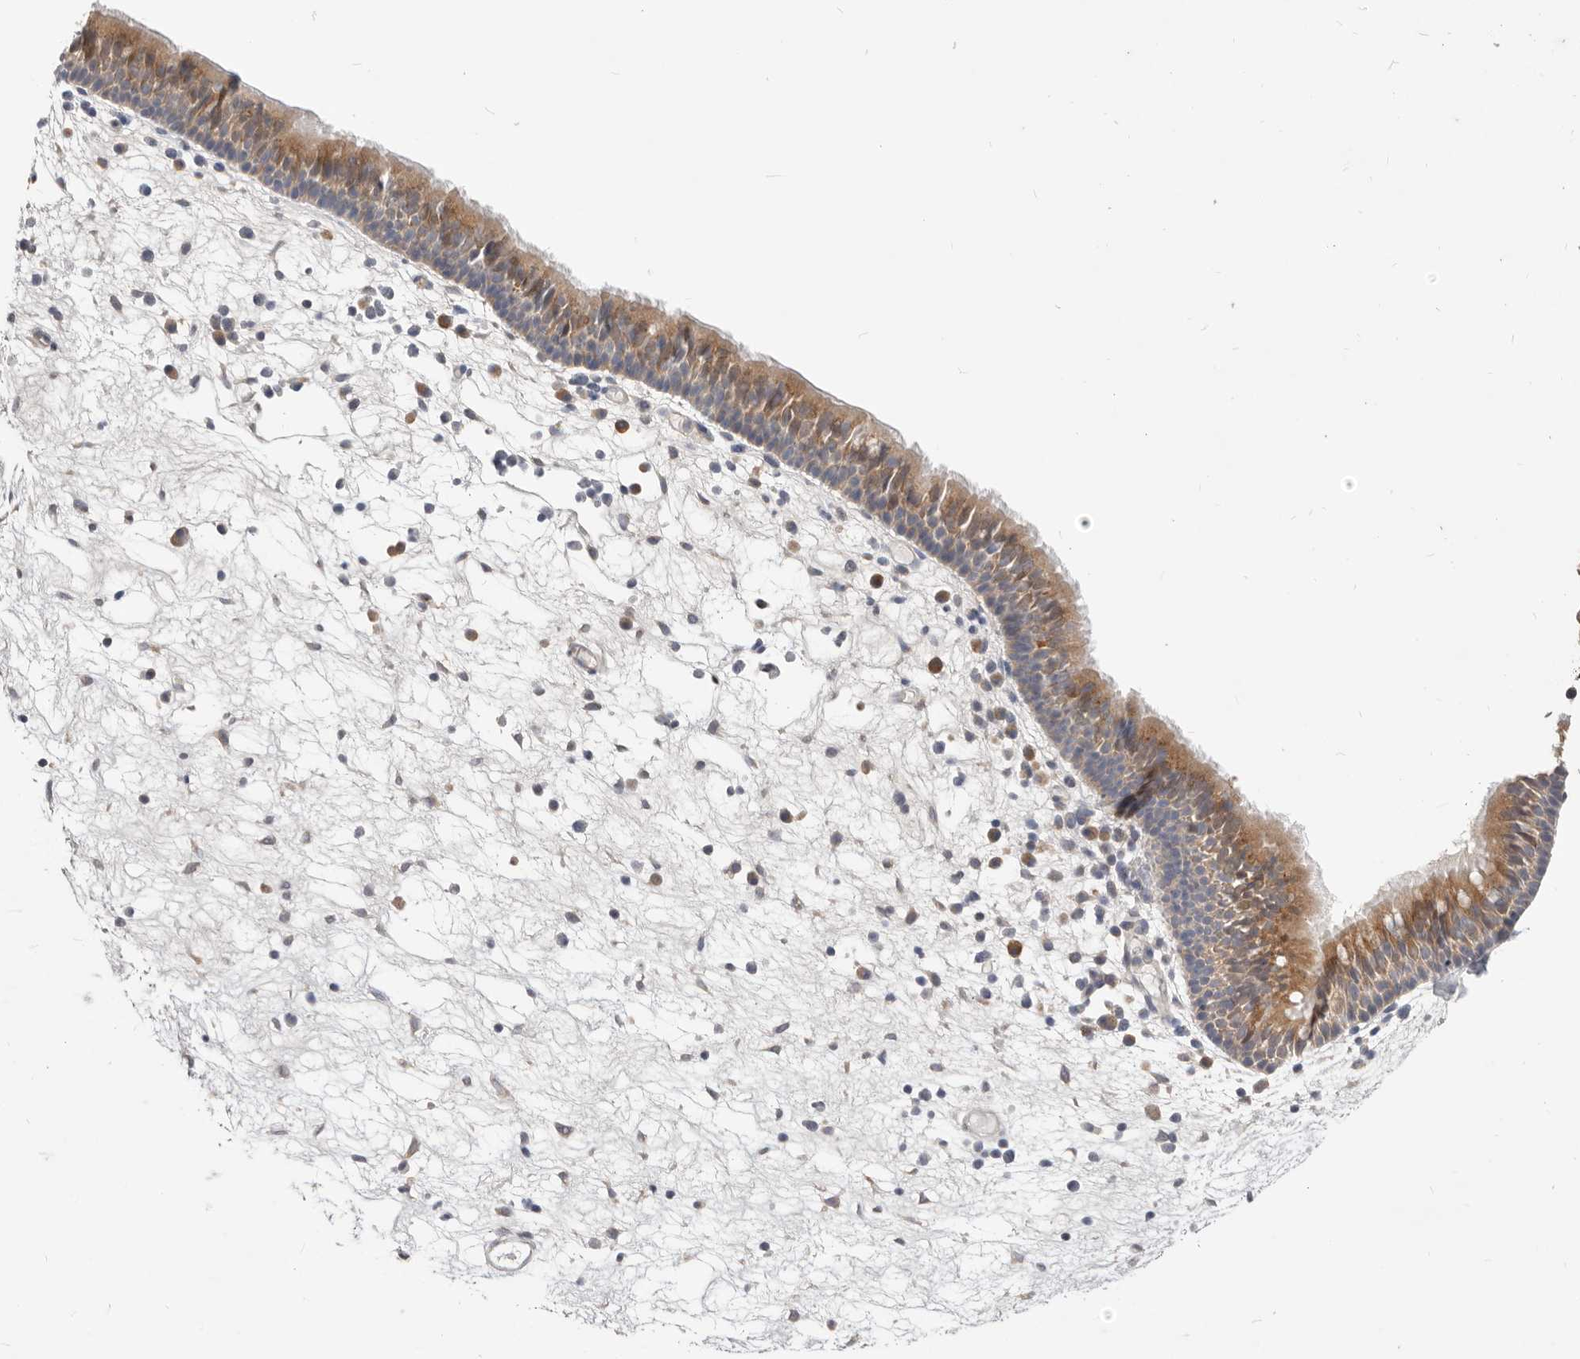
{"staining": {"intensity": "moderate", "quantity": ">75%", "location": "cytoplasmic/membranous"}, "tissue": "nasopharynx", "cell_type": "Respiratory epithelial cells", "image_type": "normal", "snomed": [{"axis": "morphology", "description": "Normal tissue, NOS"}, {"axis": "morphology", "description": "Inflammation, NOS"}, {"axis": "morphology", "description": "Malignant melanoma, Metastatic site"}, {"axis": "topography", "description": "Nasopharynx"}], "caption": "Respiratory epithelial cells show medium levels of moderate cytoplasmic/membranous expression in about >75% of cells in normal nasopharynx. (DAB (3,3'-diaminobenzidine) = brown stain, brightfield microscopy at high magnification).", "gene": "WDR77", "patient": {"sex": "male", "age": 70}}